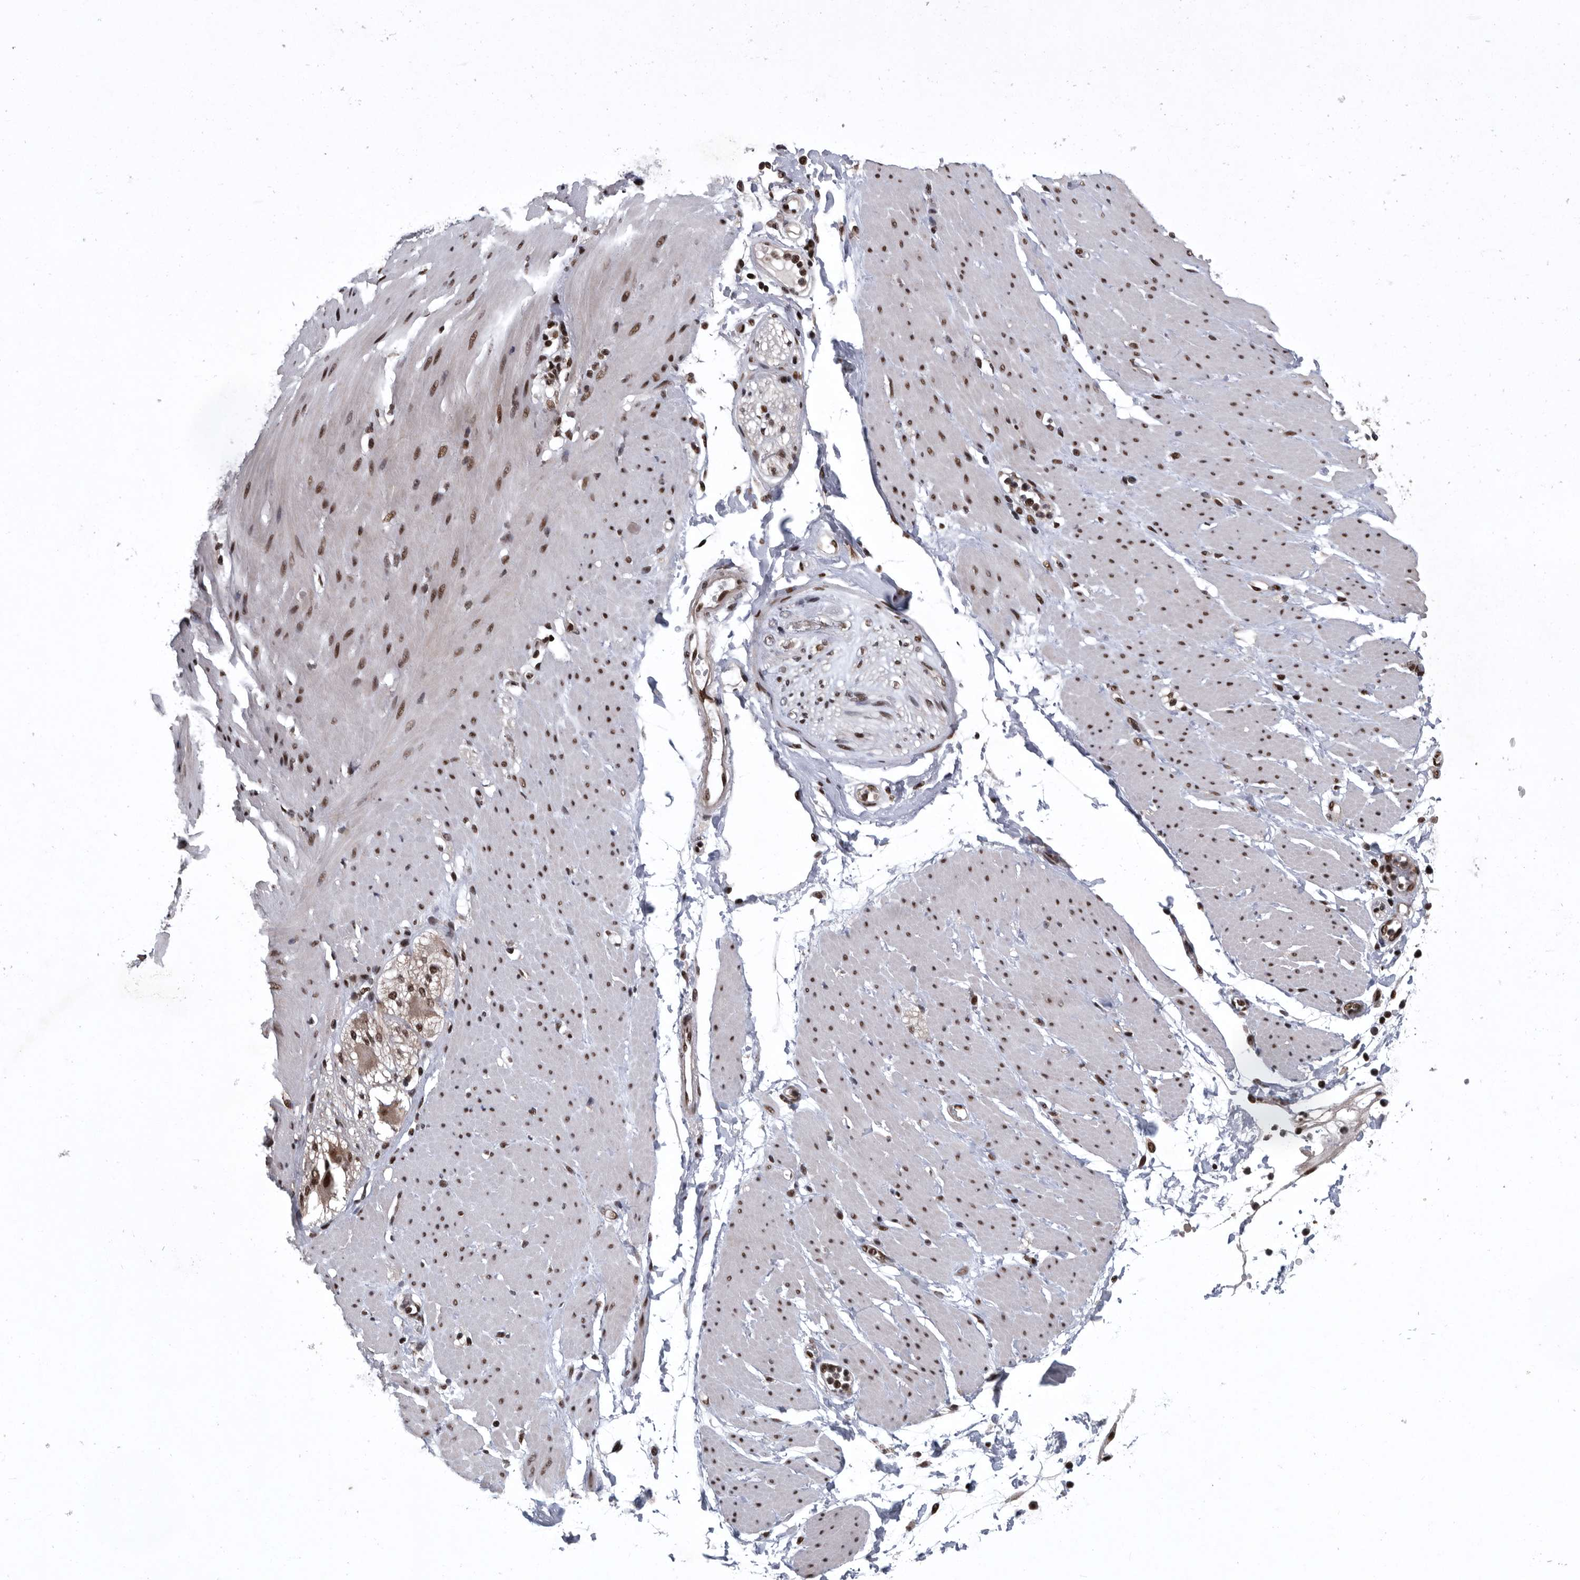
{"staining": {"intensity": "strong", "quantity": ">75%", "location": "nuclear"}, "tissue": "adipose tissue", "cell_type": "Adipocytes", "image_type": "normal", "snomed": [{"axis": "morphology", "description": "Normal tissue, NOS"}, {"axis": "morphology", "description": "Adenocarcinoma, NOS"}, {"axis": "topography", "description": "Duodenum"}, {"axis": "topography", "description": "Peripheral nerve tissue"}], "caption": "IHC staining of benign adipose tissue, which demonstrates high levels of strong nuclear positivity in about >75% of adipocytes indicating strong nuclear protein expression. The staining was performed using DAB (3,3'-diaminobenzidine) (brown) for protein detection and nuclei were counterstained in hematoxylin (blue).", "gene": "SENP7", "patient": {"sex": "female", "age": 60}}